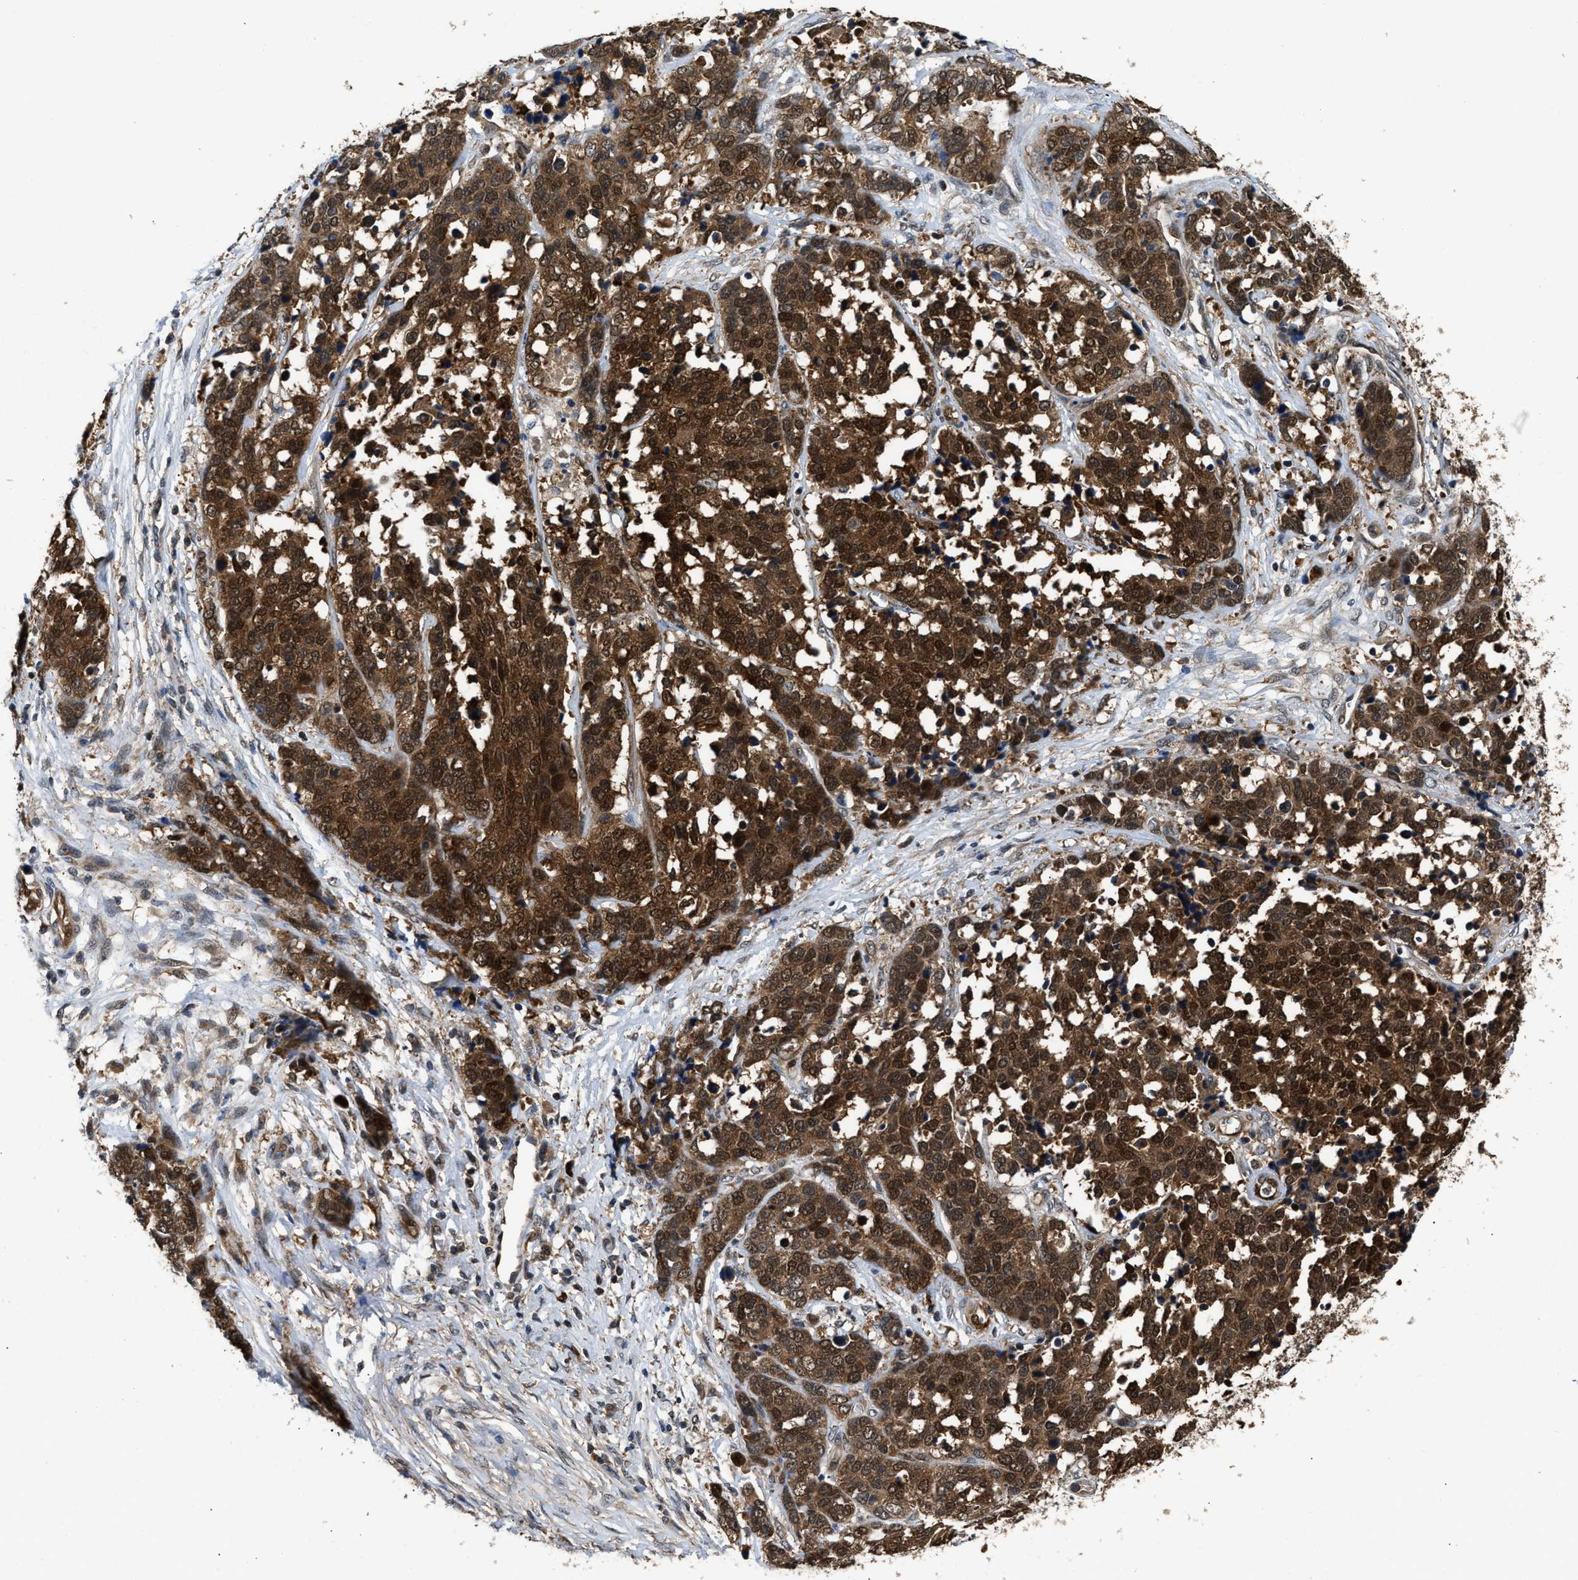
{"staining": {"intensity": "strong", "quantity": ">75%", "location": "cytoplasmic/membranous,nuclear"}, "tissue": "ovarian cancer", "cell_type": "Tumor cells", "image_type": "cancer", "snomed": [{"axis": "morphology", "description": "Cystadenocarcinoma, serous, NOS"}, {"axis": "topography", "description": "Ovary"}], "caption": "A brown stain shows strong cytoplasmic/membranous and nuclear positivity of a protein in human serous cystadenocarcinoma (ovarian) tumor cells.", "gene": "PPA1", "patient": {"sex": "female", "age": 44}}